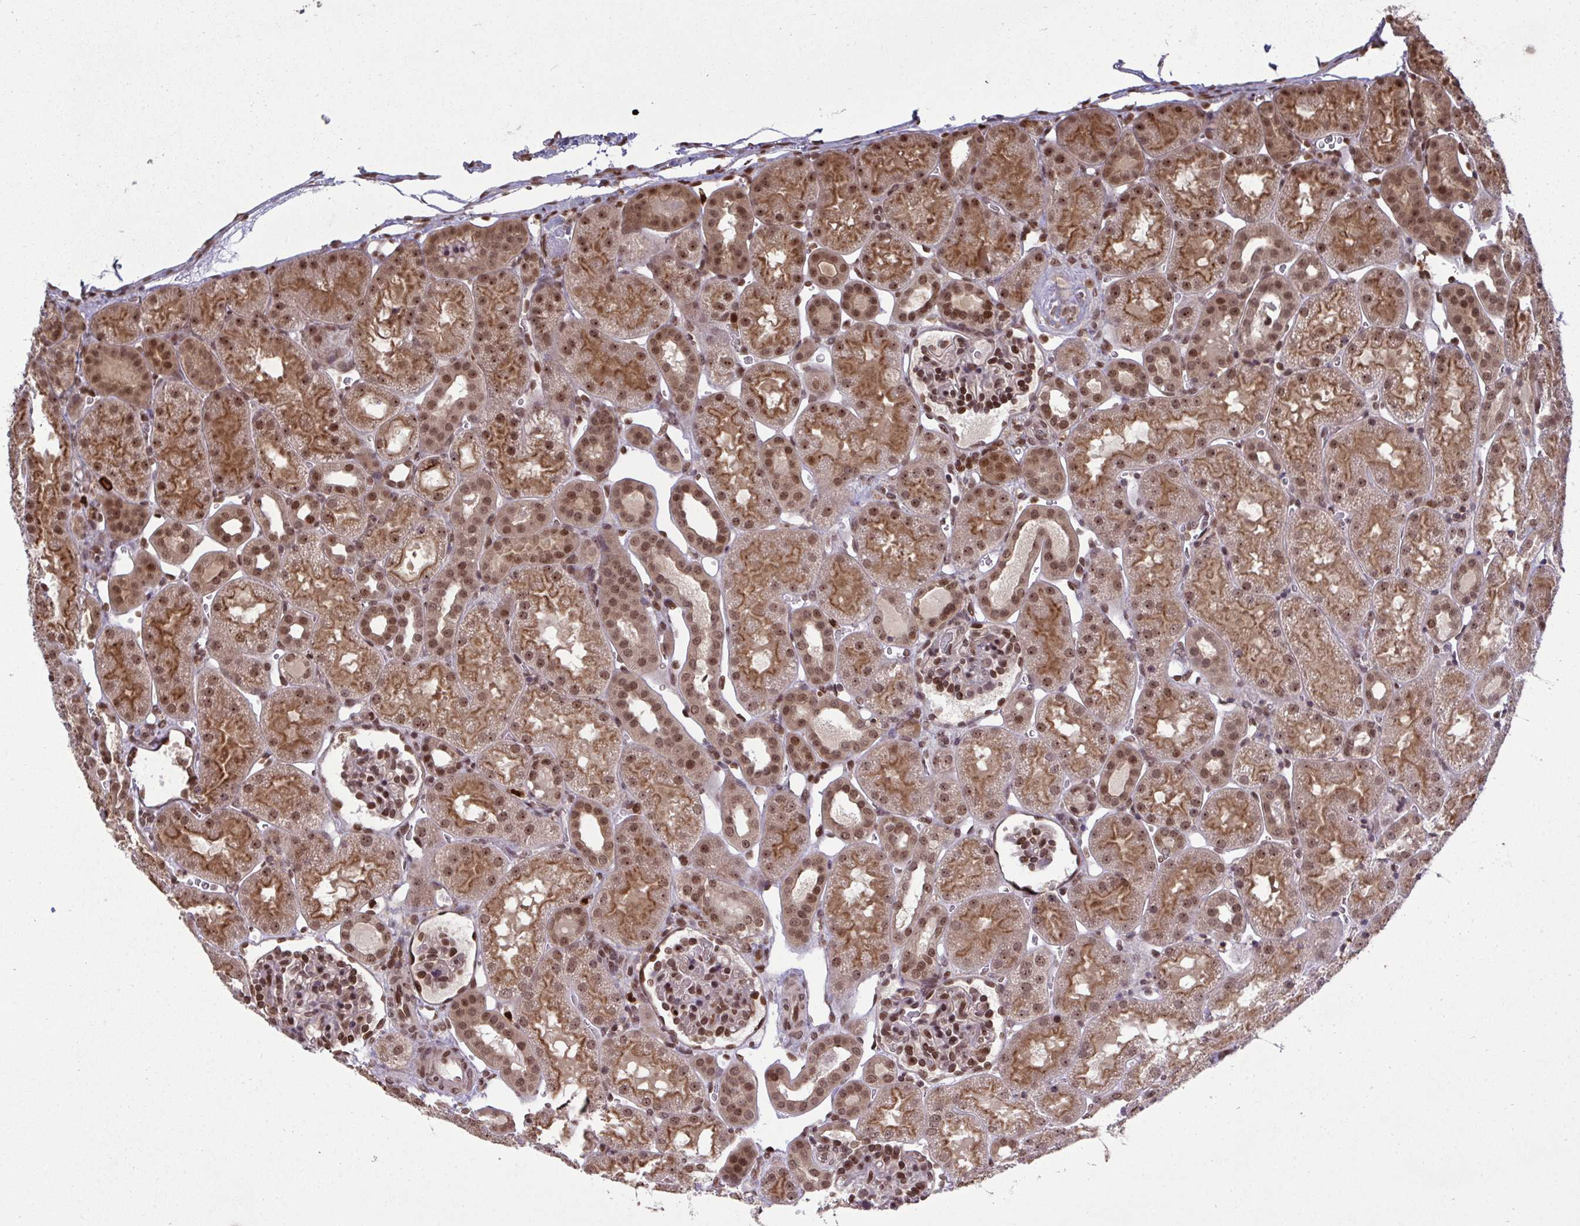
{"staining": {"intensity": "moderate", "quantity": "25%-75%", "location": "nuclear"}, "tissue": "kidney", "cell_type": "Cells in glomeruli", "image_type": "normal", "snomed": [{"axis": "morphology", "description": "Normal tissue, NOS"}, {"axis": "topography", "description": "Kidney"}], "caption": "Normal kidney reveals moderate nuclear staining in approximately 25%-75% of cells in glomeruli, visualized by immunohistochemistry.", "gene": "UXT", "patient": {"sex": "male", "age": 2}}